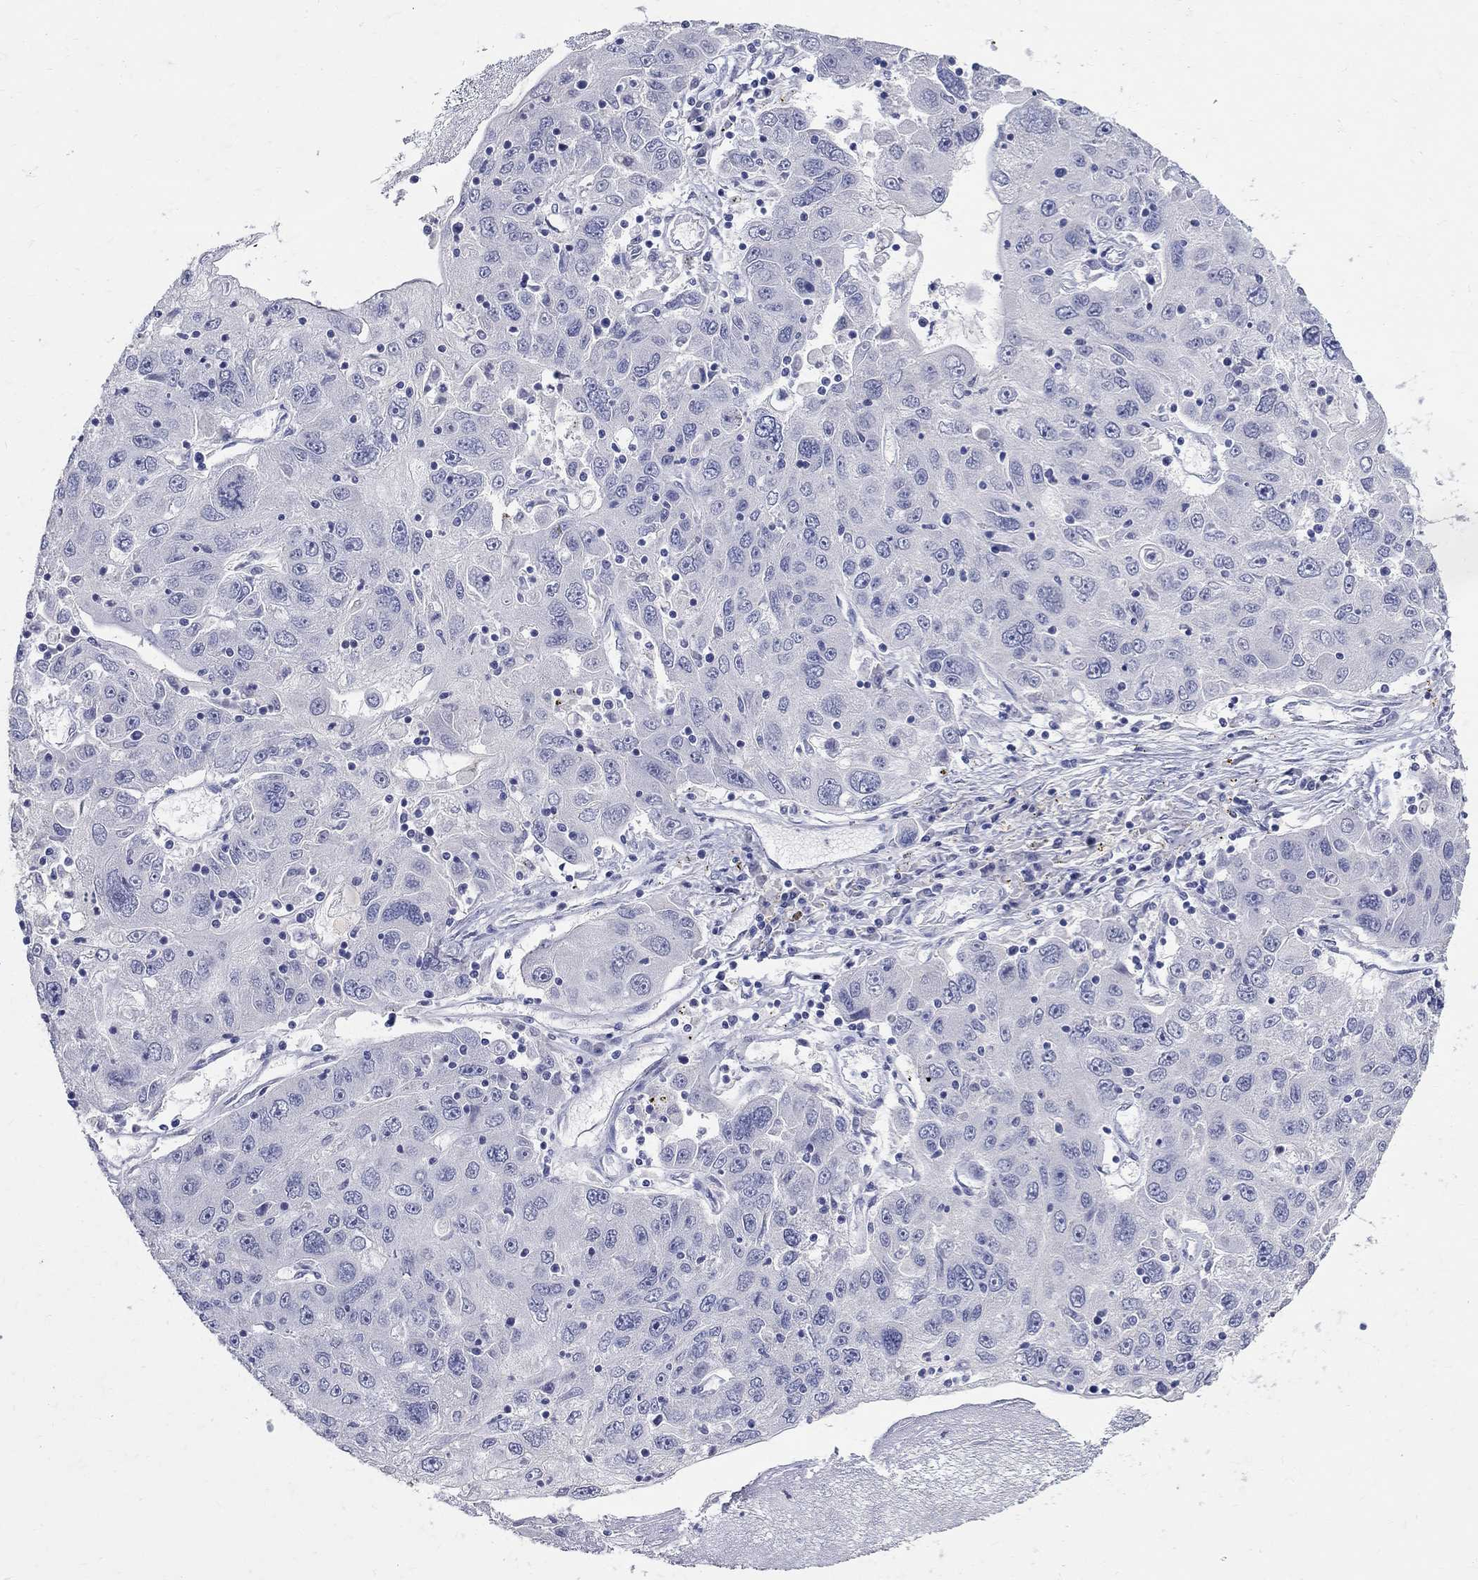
{"staining": {"intensity": "negative", "quantity": "none", "location": "none"}, "tissue": "stomach cancer", "cell_type": "Tumor cells", "image_type": "cancer", "snomed": [{"axis": "morphology", "description": "Adenocarcinoma, NOS"}, {"axis": "topography", "description": "Stomach"}], "caption": "This is an immunohistochemistry image of stomach adenocarcinoma. There is no positivity in tumor cells.", "gene": "SOX2", "patient": {"sex": "male", "age": 56}}